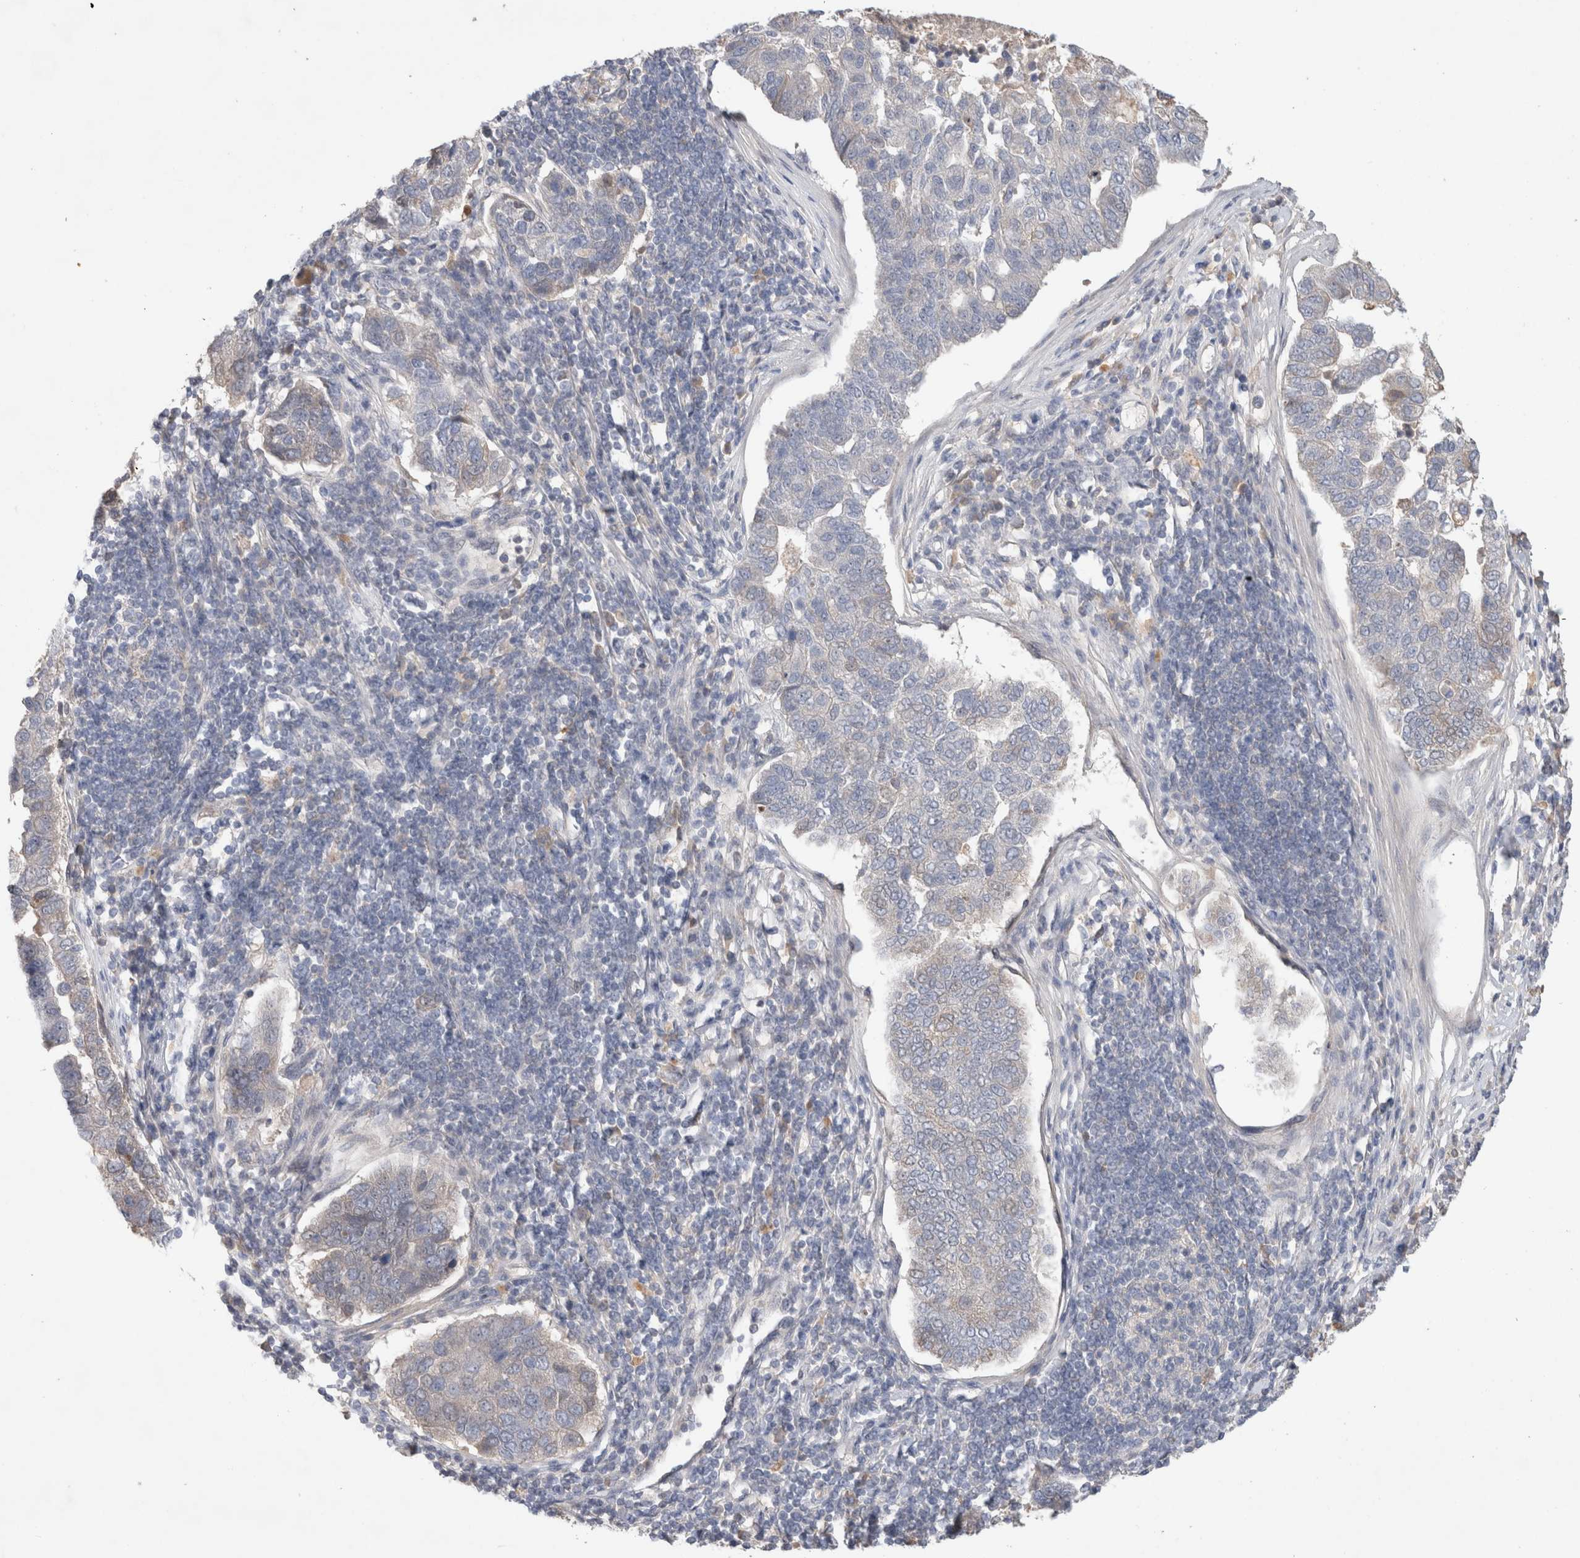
{"staining": {"intensity": "weak", "quantity": "<25%", "location": "cytoplasmic/membranous"}, "tissue": "pancreatic cancer", "cell_type": "Tumor cells", "image_type": "cancer", "snomed": [{"axis": "morphology", "description": "Adenocarcinoma, NOS"}, {"axis": "topography", "description": "Pancreas"}], "caption": "DAB immunohistochemical staining of adenocarcinoma (pancreatic) demonstrates no significant positivity in tumor cells.", "gene": "SYDE2", "patient": {"sex": "female", "age": 61}}